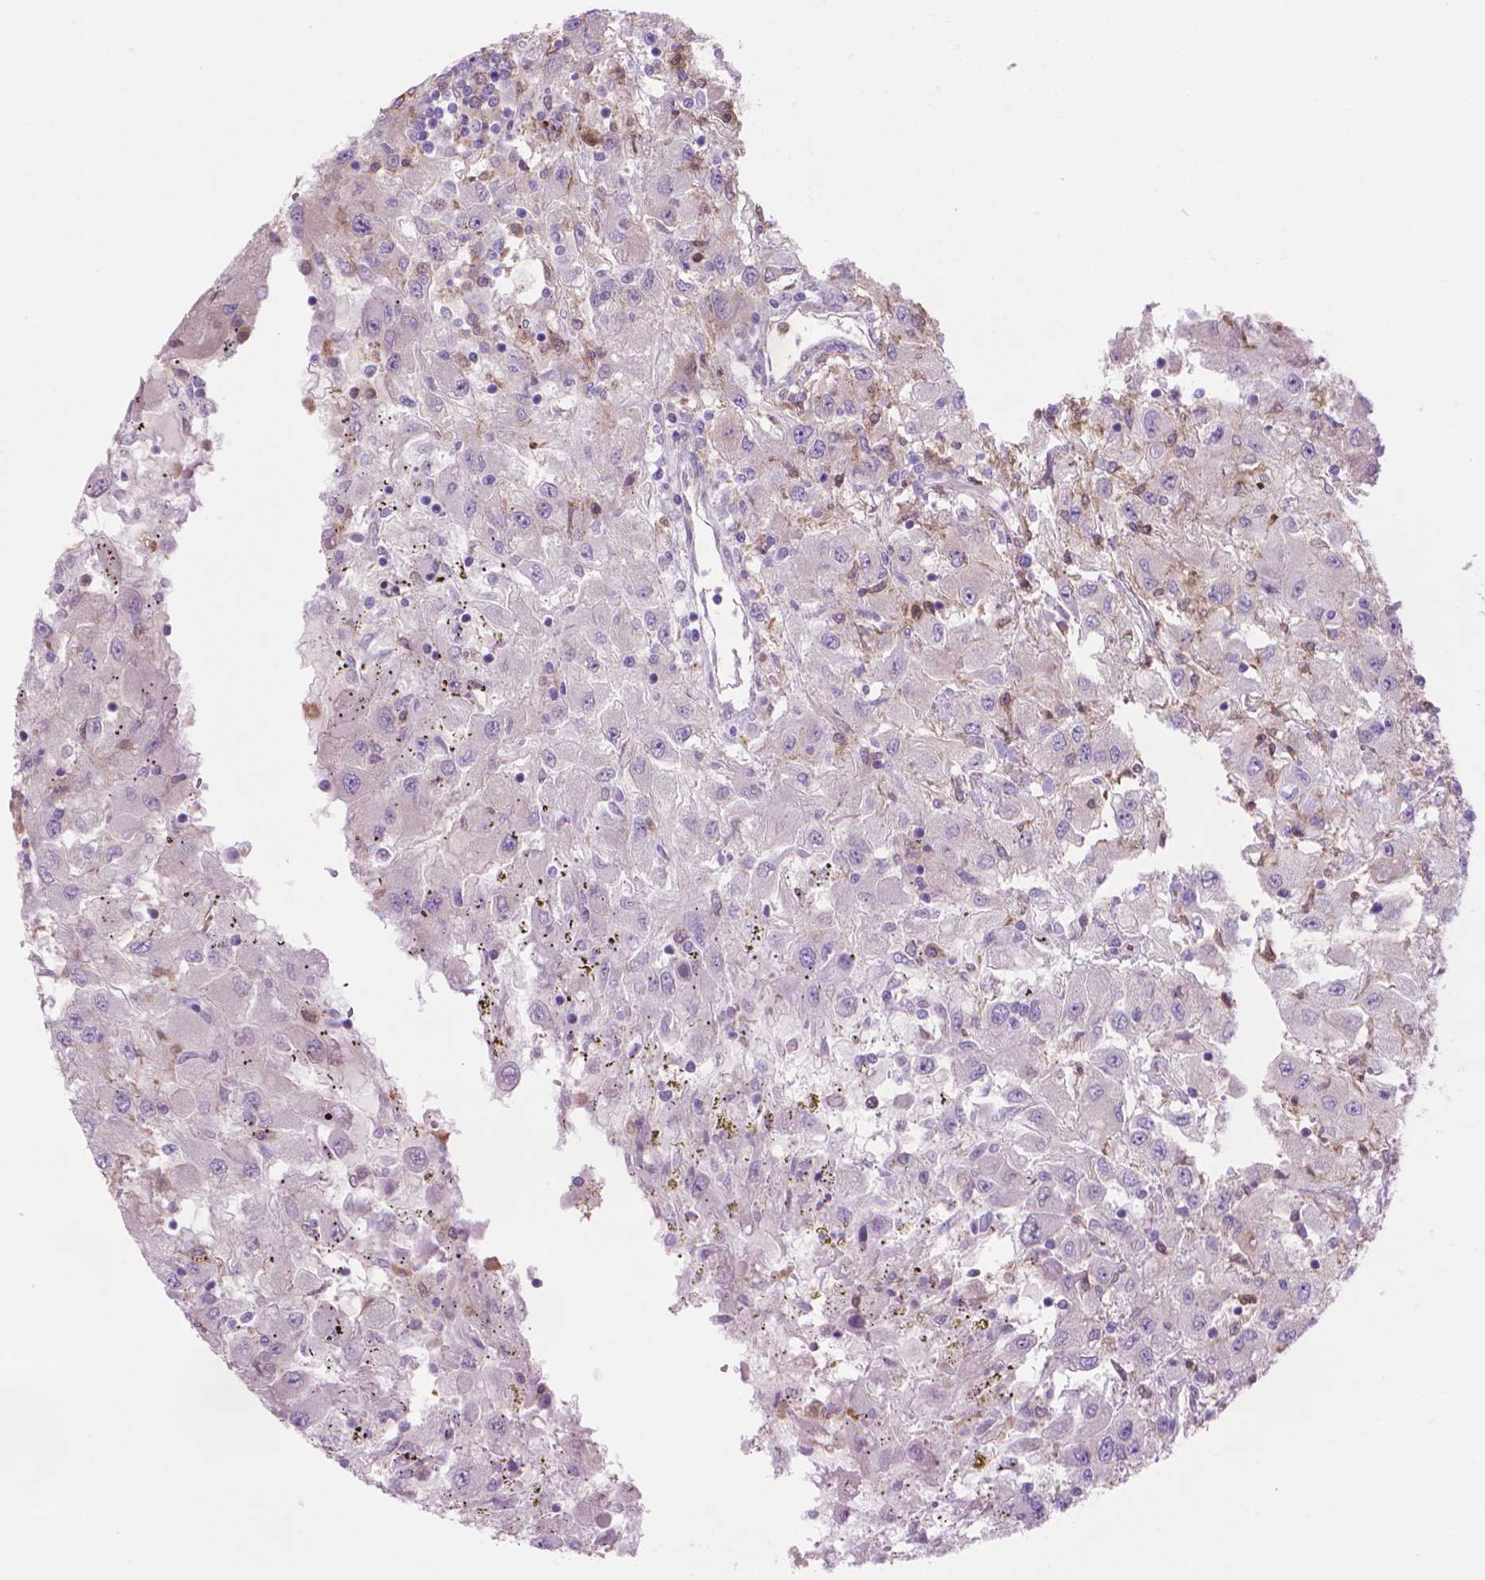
{"staining": {"intensity": "negative", "quantity": "none", "location": "none"}, "tissue": "renal cancer", "cell_type": "Tumor cells", "image_type": "cancer", "snomed": [{"axis": "morphology", "description": "Adenocarcinoma, NOS"}, {"axis": "topography", "description": "Kidney"}], "caption": "High power microscopy micrograph of an immunohistochemistry (IHC) image of adenocarcinoma (renal), revealing no significant staining in tumor cells.", "gene": "CORO1B", "patient": {"sex": "female", "age": 67}}